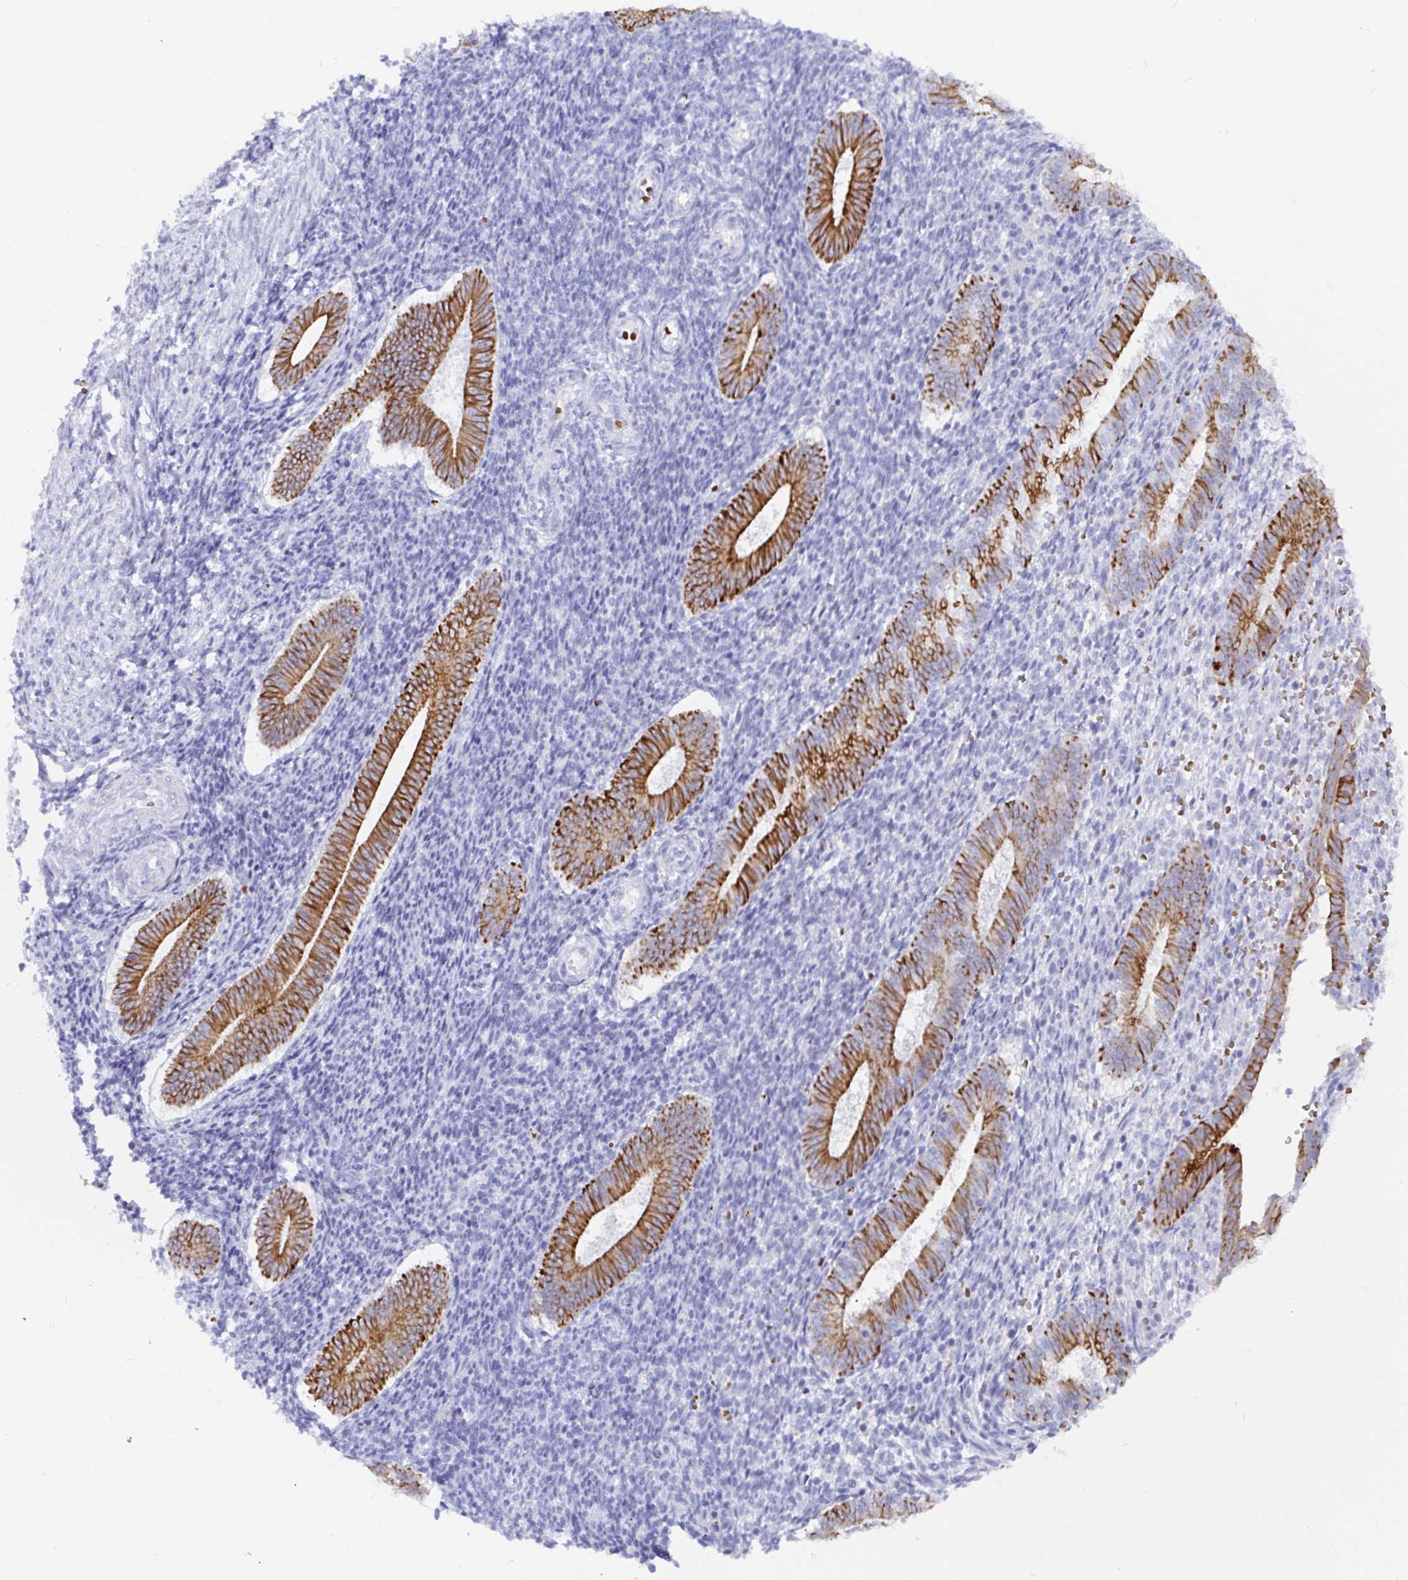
{"staining": {"intensity": "negative", "quantity": "none", "location": "none"}, "tissue": "endometrium", "cell_type": "Cells in endometrial stroma", "image_type": "normal", "snomed": [{"axis": "morphology", "description": "Normal tissue, NOS"}, {"axis": "topography", "description": "Endometrium"}], "caption": "Immunohistochemistry photomicrograph of normal human endometrium stained for a protein (brown), which displays no positivity in cells in endometrial stroma.", "gene": "CLDN8", "patient": {"sex": "female", "age": 25}}